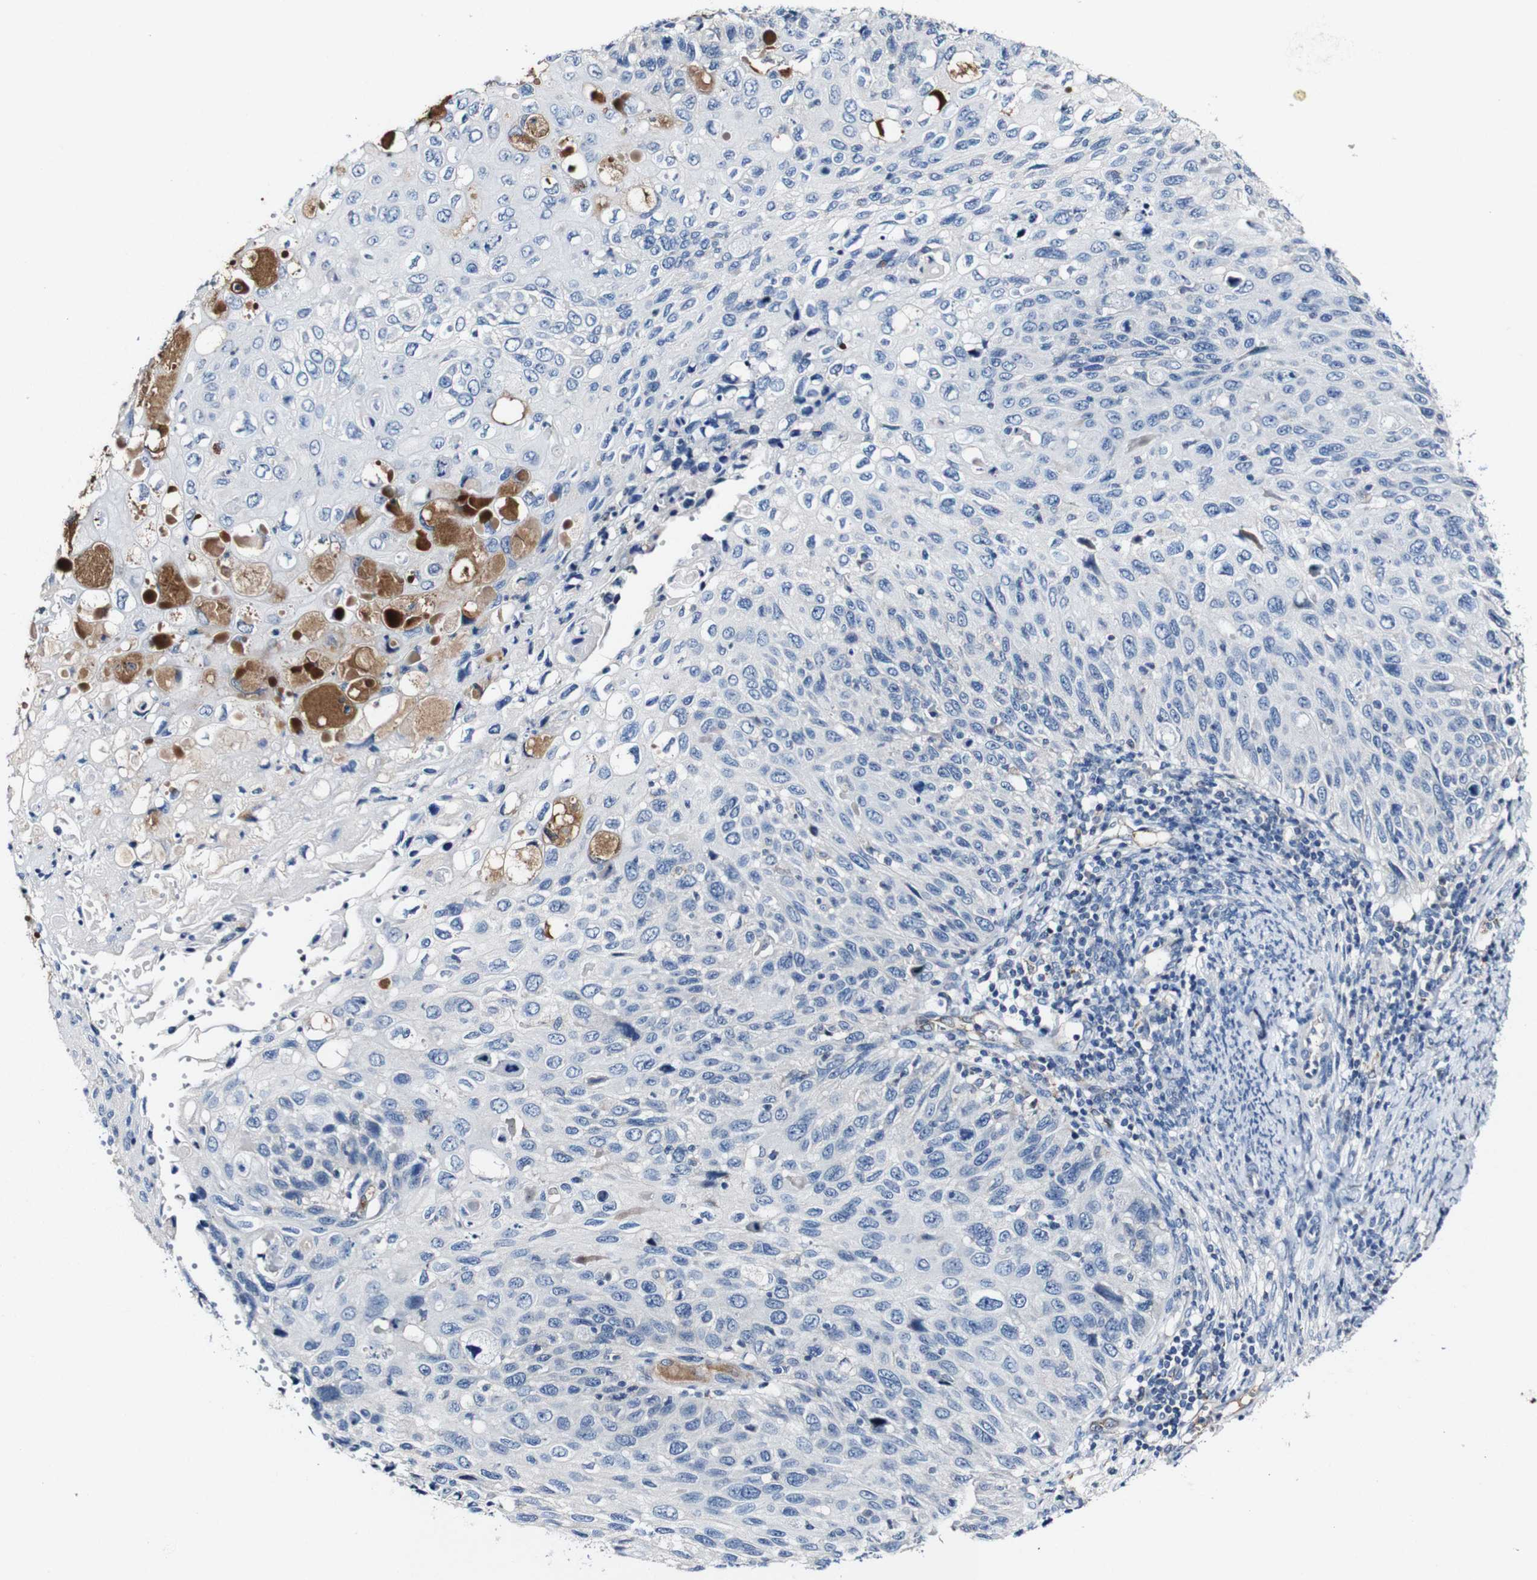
{"staining": {"intensity": "negative", "quantity": "none", "location": "none"}, "tissue": "cervical cancer", "cell_type": "Tumor cells", "image_type": "cancer", "snomed": [{"axis": "morphology", "description": "Squamous cell carcinoma, NOS"}, {"axis": "topography", "description": "Cervix"}], "caption": "Photomicrograph shows no significant protein staining in tumor cells of cervical cancer.", "gene": "GRAMD1A", "patient": {"sex": "female", "age": 70}}